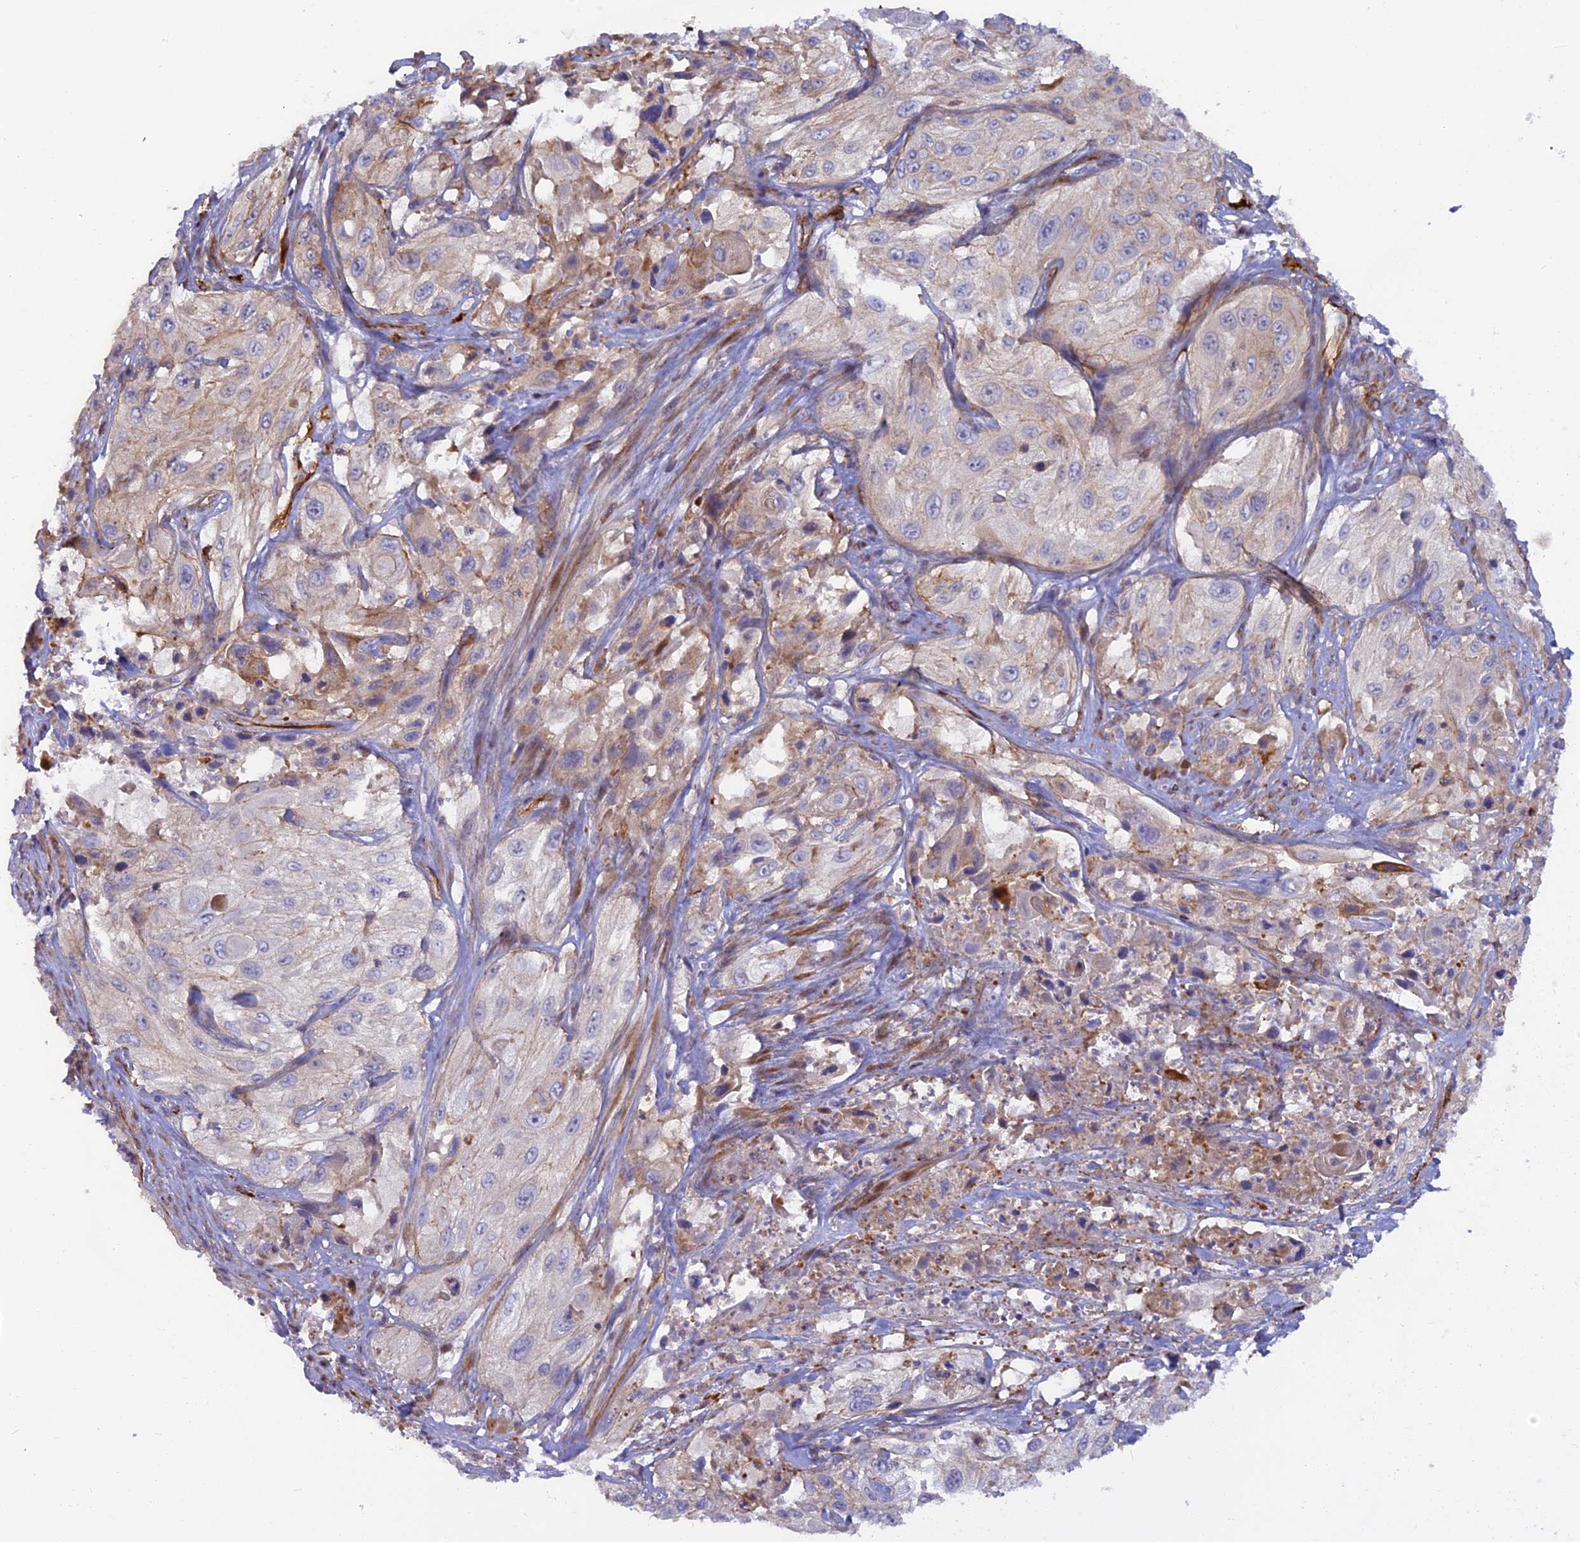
{"staining": {"intensity": "weak", "quantity": "25%-75%", "location": "cytoplasmic/membranous"}, "tissue": "cervical cancer", "cell_type": "Tumor cells", "image_type": "cancer", "snomed": [{"axis": "morphology", "description": "Squamous cell carcinoma, NOS"}, {"axis": "topography", "description": "Cervix"}], "caption": "Protein staining of cervical cancer tissue displays weak cytoplasmic/membranous expression in about 25%-75% of tumor cells.", "gene": "CNBD2", "patient": {"sex": "female", "age": 67}}